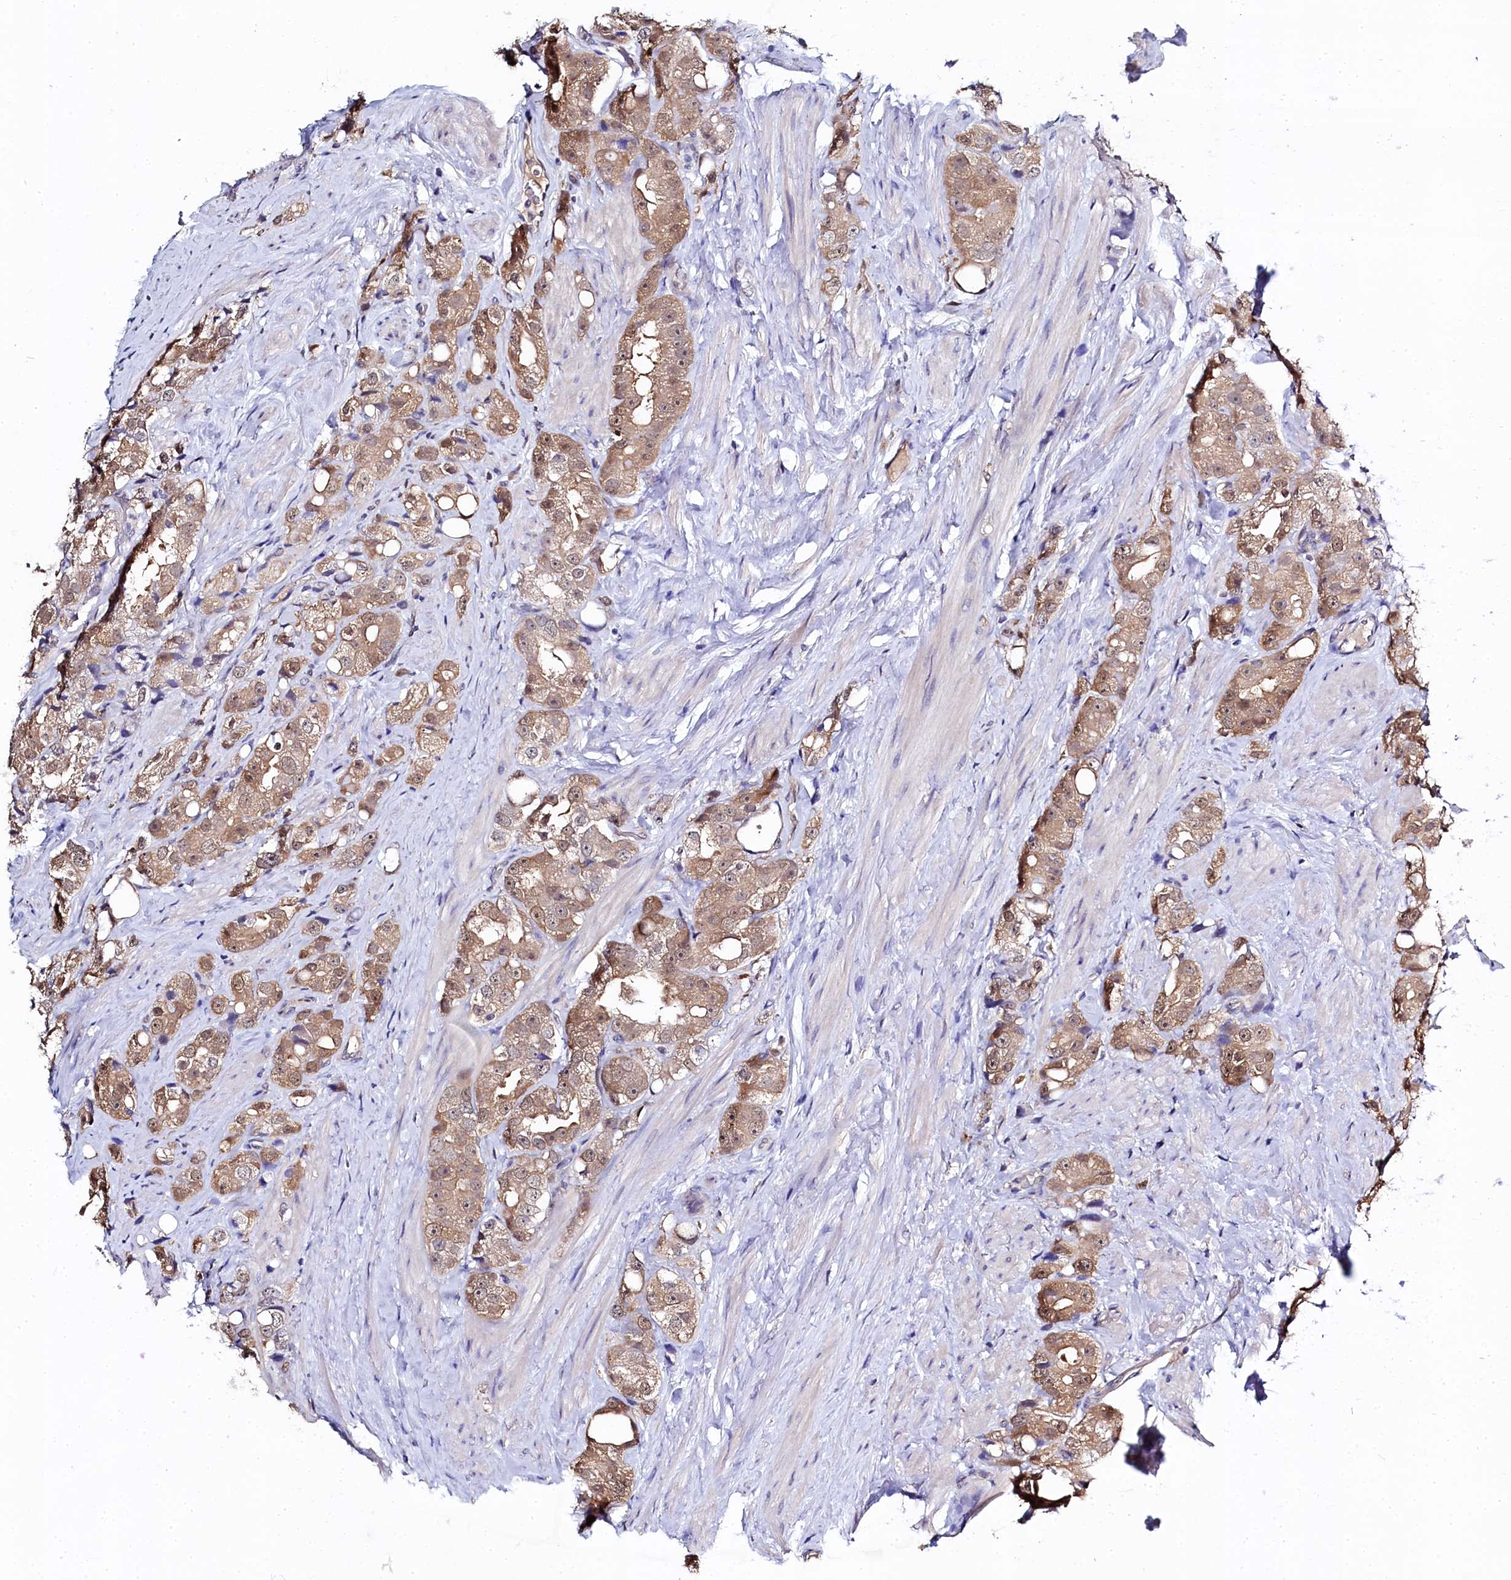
{"staining": {"intensity": "weak", "quantity": ">75%", "location": "cytoplasmic/membranous"}, "tissue": "prostate cancer", "cell_type": "Tumor cells", "image_type": "cancer", "snomed": [{"axis": "morphology", "description": "Adenocarcinoma, NOS"}, {"axis": "topography", "description": "Prostate"}], "caption": "Prostate cancer stained for a protein reveals weak cytoplasmic/membranous positivity in tumor cells. (DAB (3,3'-diaminobenzidine) IHC, brown staining for protein, blue staining for nuclei).", "gene": "C11orf54", "patient": {"sex": "male", "age": 79}}